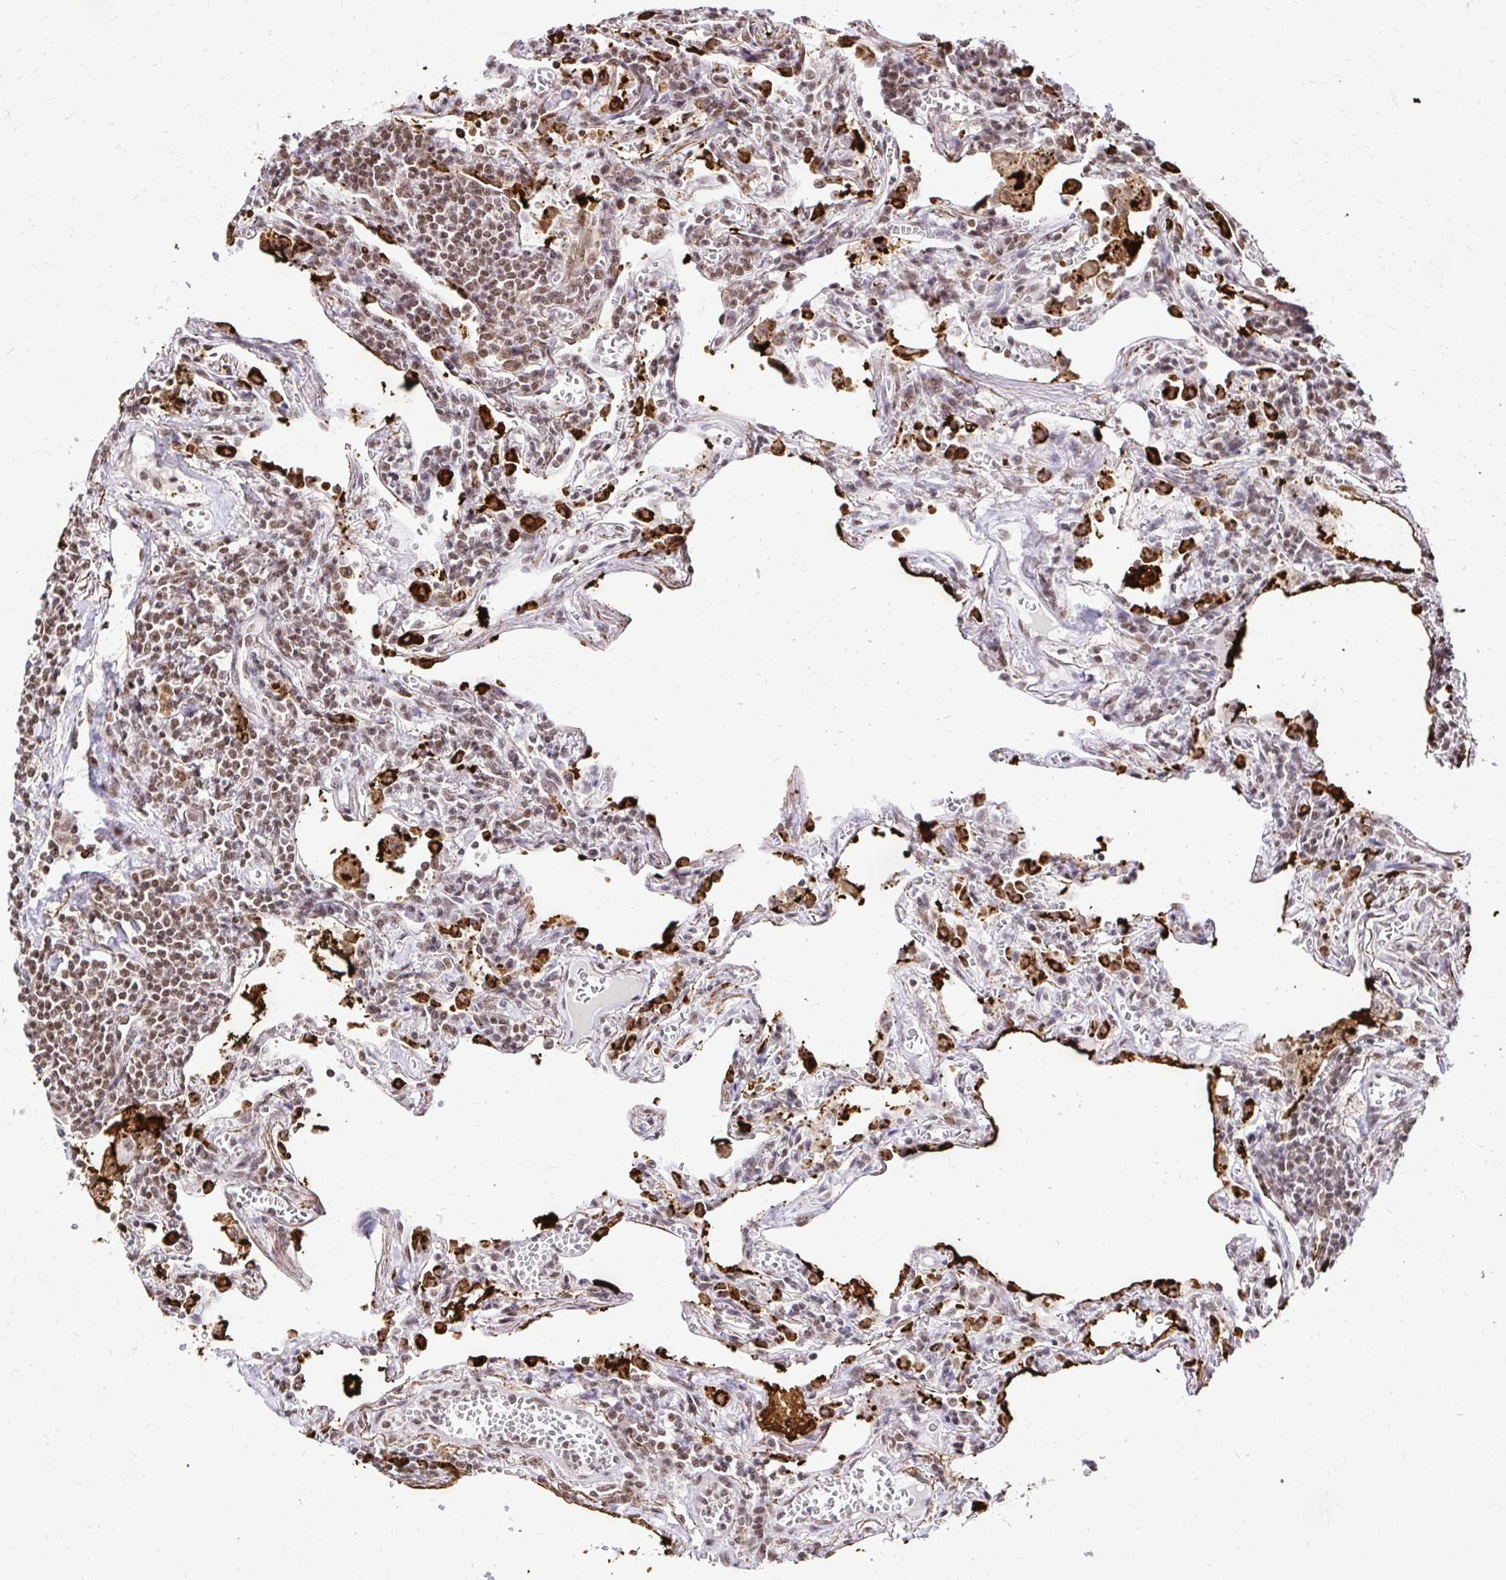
{"staining": {"intensity": "weak", "quantity": "25%-75%", "location": "nuclear"}, "tissue": "lymphoma", "cell_type": "Tumor cells", "image_type": "cancer", "snomed": [{"axis": "morphology", "description": "Malignant lymphoma, non-Hodgkin's type, Low grade"}, {"axis": "topography", "description": "Lung"}], "caption": "This is an image of immunohistochemistry (IHC) staining of malignant lymphoma, non-Hodgkin's type (low-grade), which shows weak expression in the nuclear of tumor cells.", "gene": "GLYR1", "patient": {"sex": "female", "age": 71}}